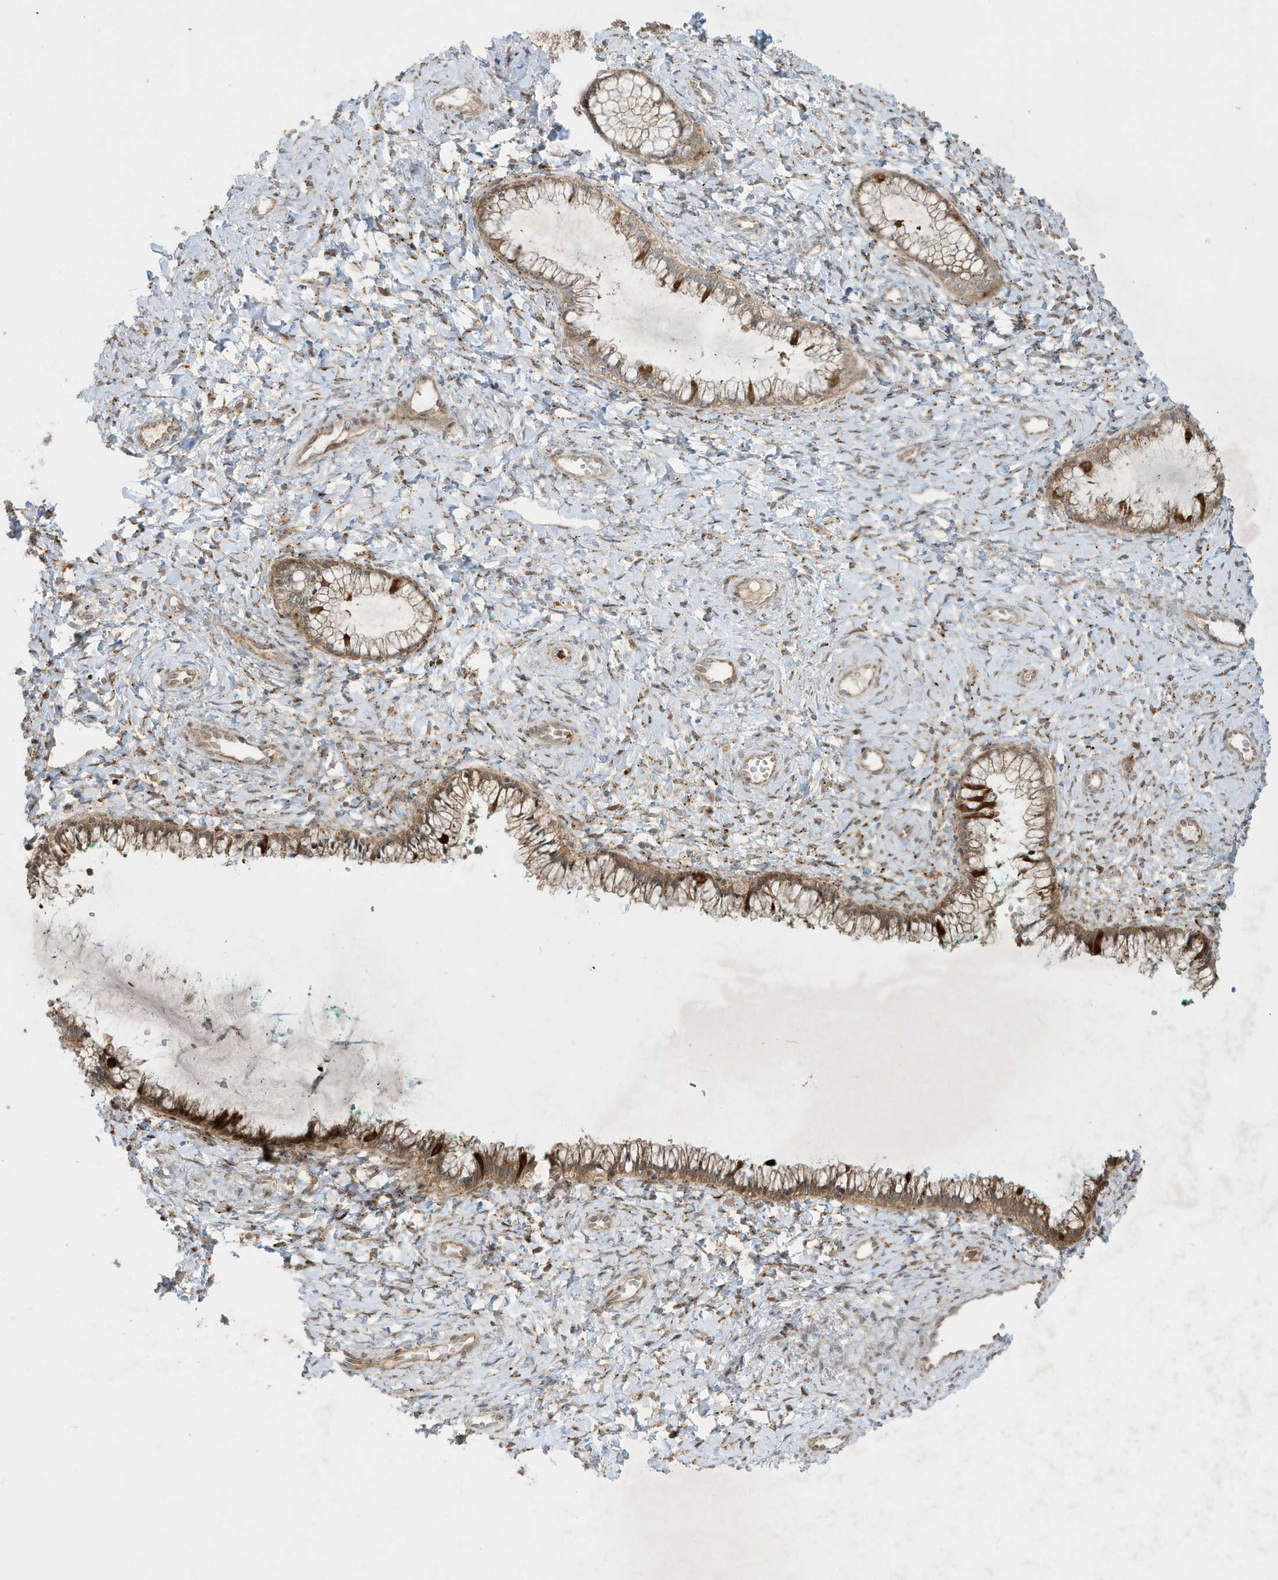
{"staining": {"intensity": "moderate", "quantity": ">75%", "location": "cytoplasmic/membranous"}, "tissue": "cervix", "cell_type": "Glandular cells", "image_type": "normal", "snomed": [{"axis": "morphology", "description": "Normal tissue, NOS"}, {"axis": "morphology", "description": "Adenocarcinoma, NOS"}, {"axis": "topography", "description": "Cervix"}], "caption": "Immunohistochemical staining of normal cervix shows medium levels of moderate cytoplasmic/membranous positivity in approximately >75% of glandular cells.", "gene": "IFT57", "patient": {"sex": "female", "age": 29}}